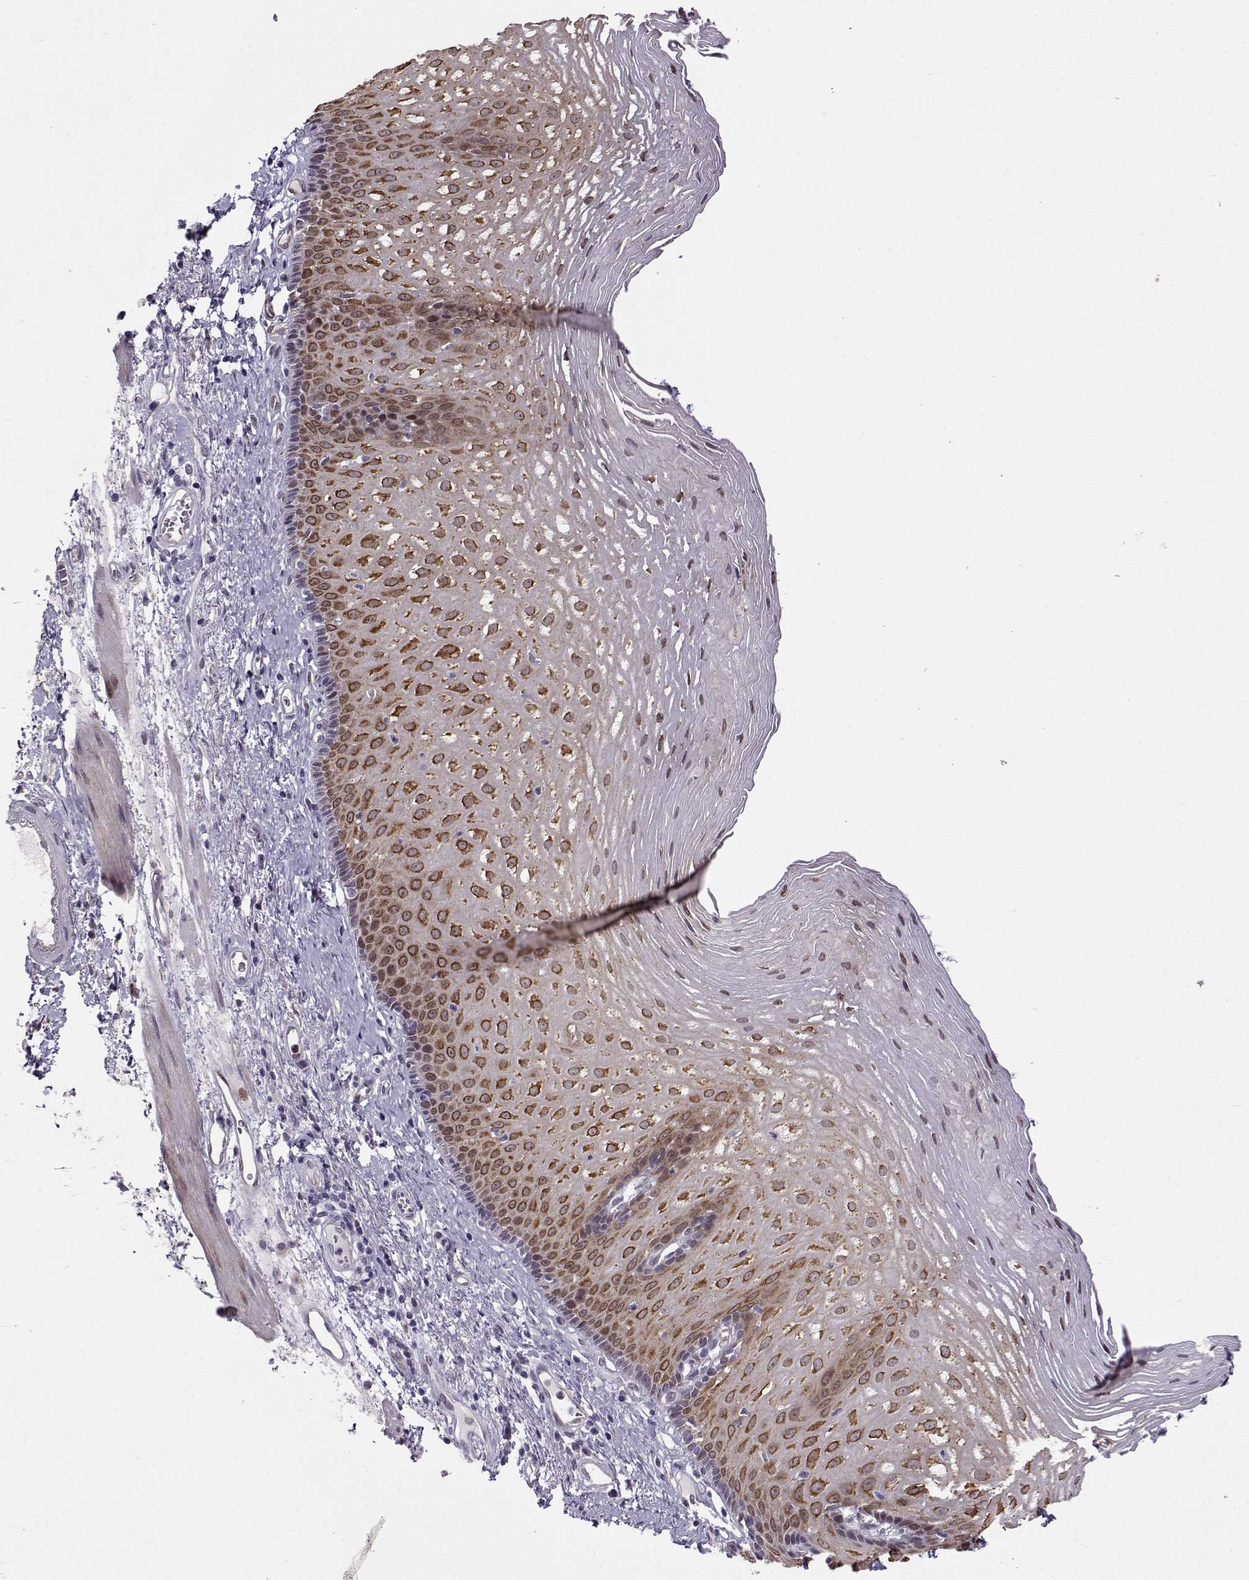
{"staining": {"intensity": "strong", "quantity": ">75%", "location": "cytoplasmic/membranous"}, "tissue": "esophagus", "cell_type": "Squamous epithelial cells", "image_type": "normal", "snomed": [{"axis": "morphology", "description": "Normal tissue, NOS"}, {"axis": "topography", "description": "Esophagus"}], "caption": "Immunohistochemical staining of unremarkable human esophagus demonstrates >75% levels of strong cytoplasmic/membranous protein positivity in about >75% of squamous epithelial cells.", "gene": "BACH1", "patient": {"sex": "male", "age": 76}}